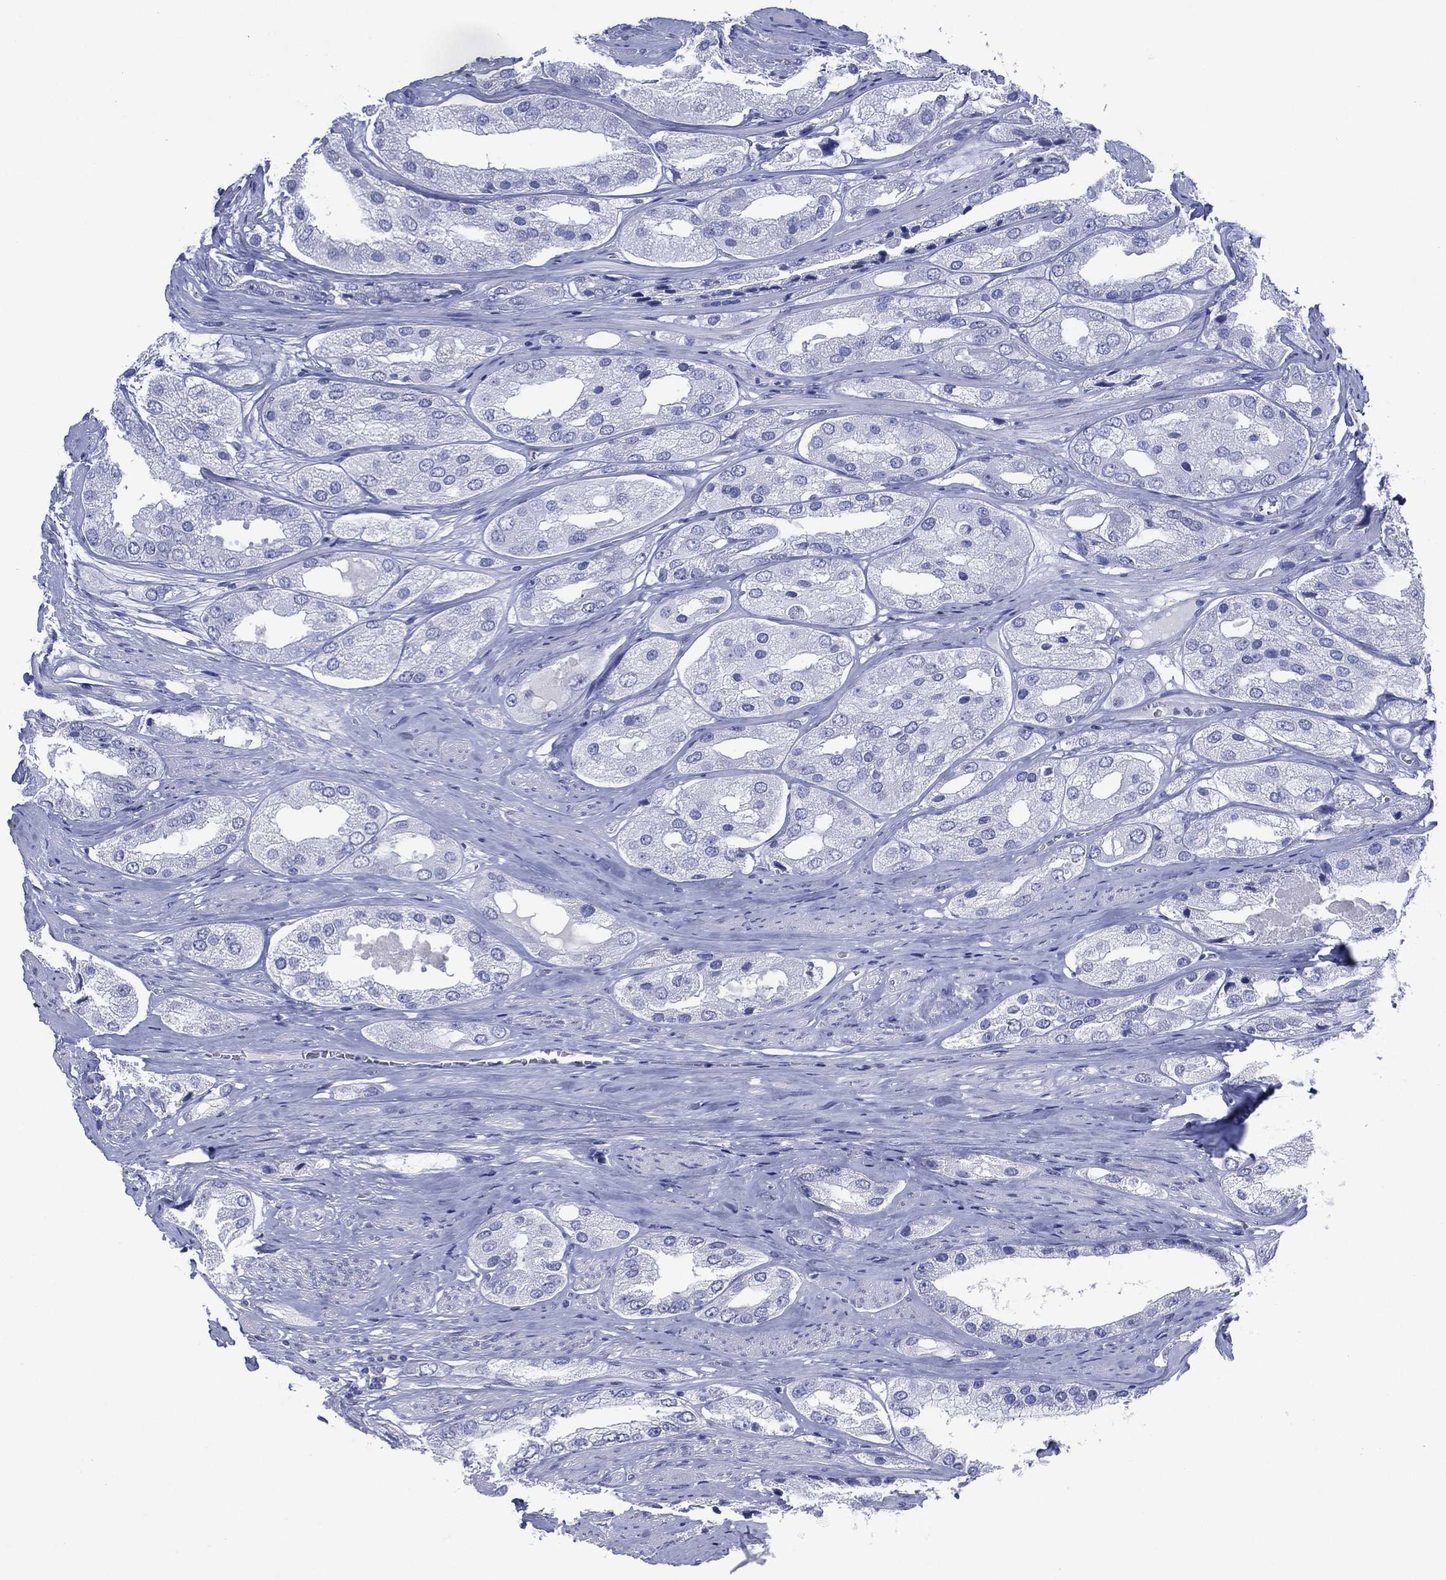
{"staining": {"intensity": "negative", "quantity": "none", "location": "none"}, "tissue": "prostate cancer", "cell_type": "Tumor cells", "image_type": "cancer", "snomed": [{"axis": "morphology", "description": "Adenocarcinoma, Low grade"}, {"axis": "topography", "description": "Prostate"}], "caption": "IHC of human prostate cancer displays no staining in tumor cells.", "gene": "TMEM247", "patient": {"sex": "male", "age": 69}}